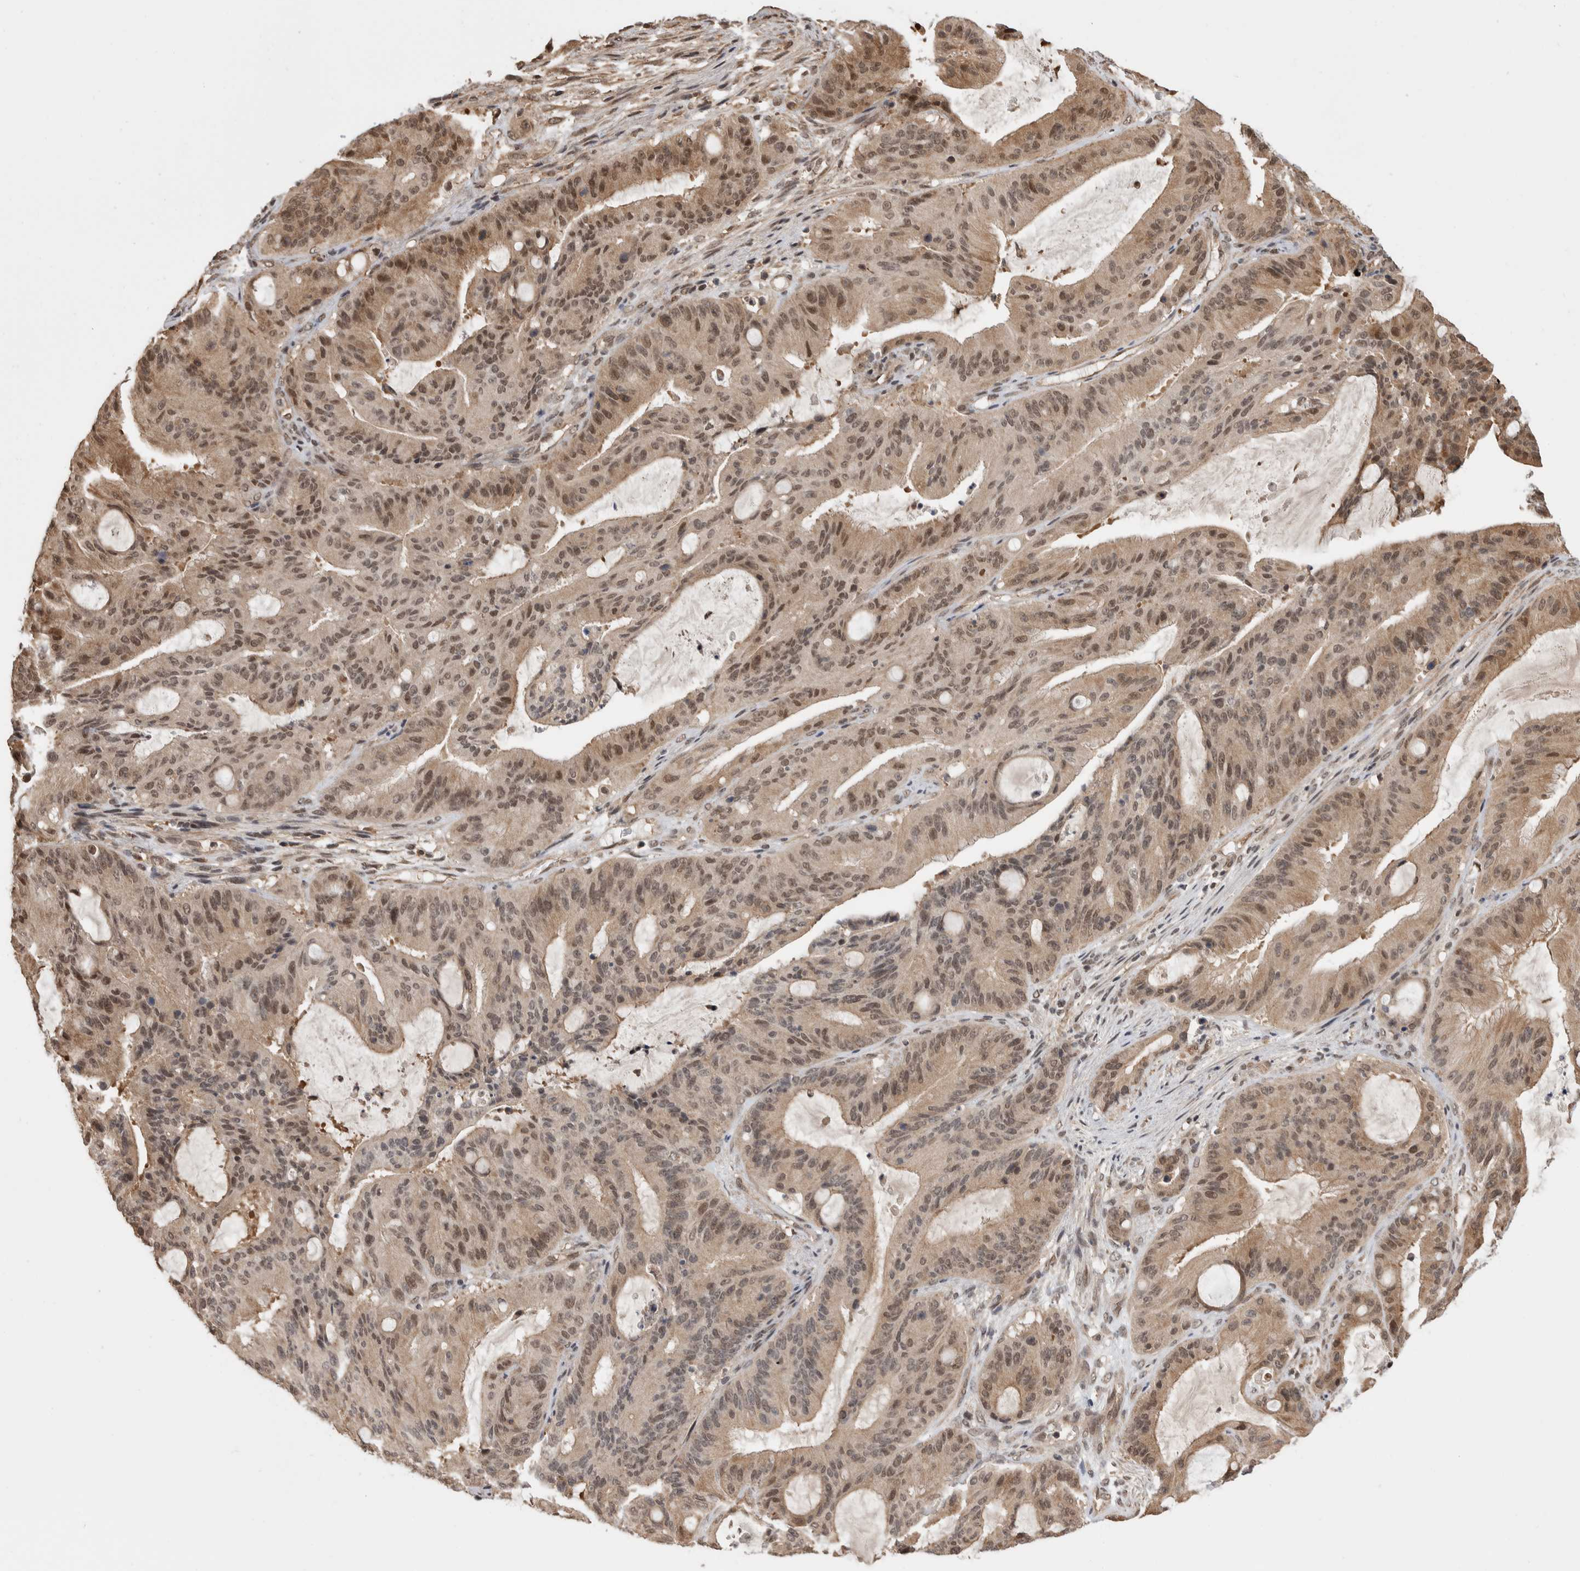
{"staining": {"intensity": "moderate", "quantity": ">75%", "location": "cytoplasmic/membranous,nuclear"}, "tissue": "liver cancer", "cell_type": "Tumor cells", "image_type": "cancer", "snomed": [{"axis": "morphology", "description": "Normal tissue, NOS"}, {"axis": "morphology", "description": "Cholangiocarcinoma"}, {"axis": "topography", "description": "Liver"}, {"axis": "topography", "description": "Peripheral nerve tissue"}], "caption": "Protein positivity by immunohistochemistry (IHC) shows moderate cytoplasmic/membranous and nuclear staining in about >75% of tumor cells in liver cholangiocarcinoma.", "gene": "ZNF592", "patient": {"sex": "female", "age": 73}}